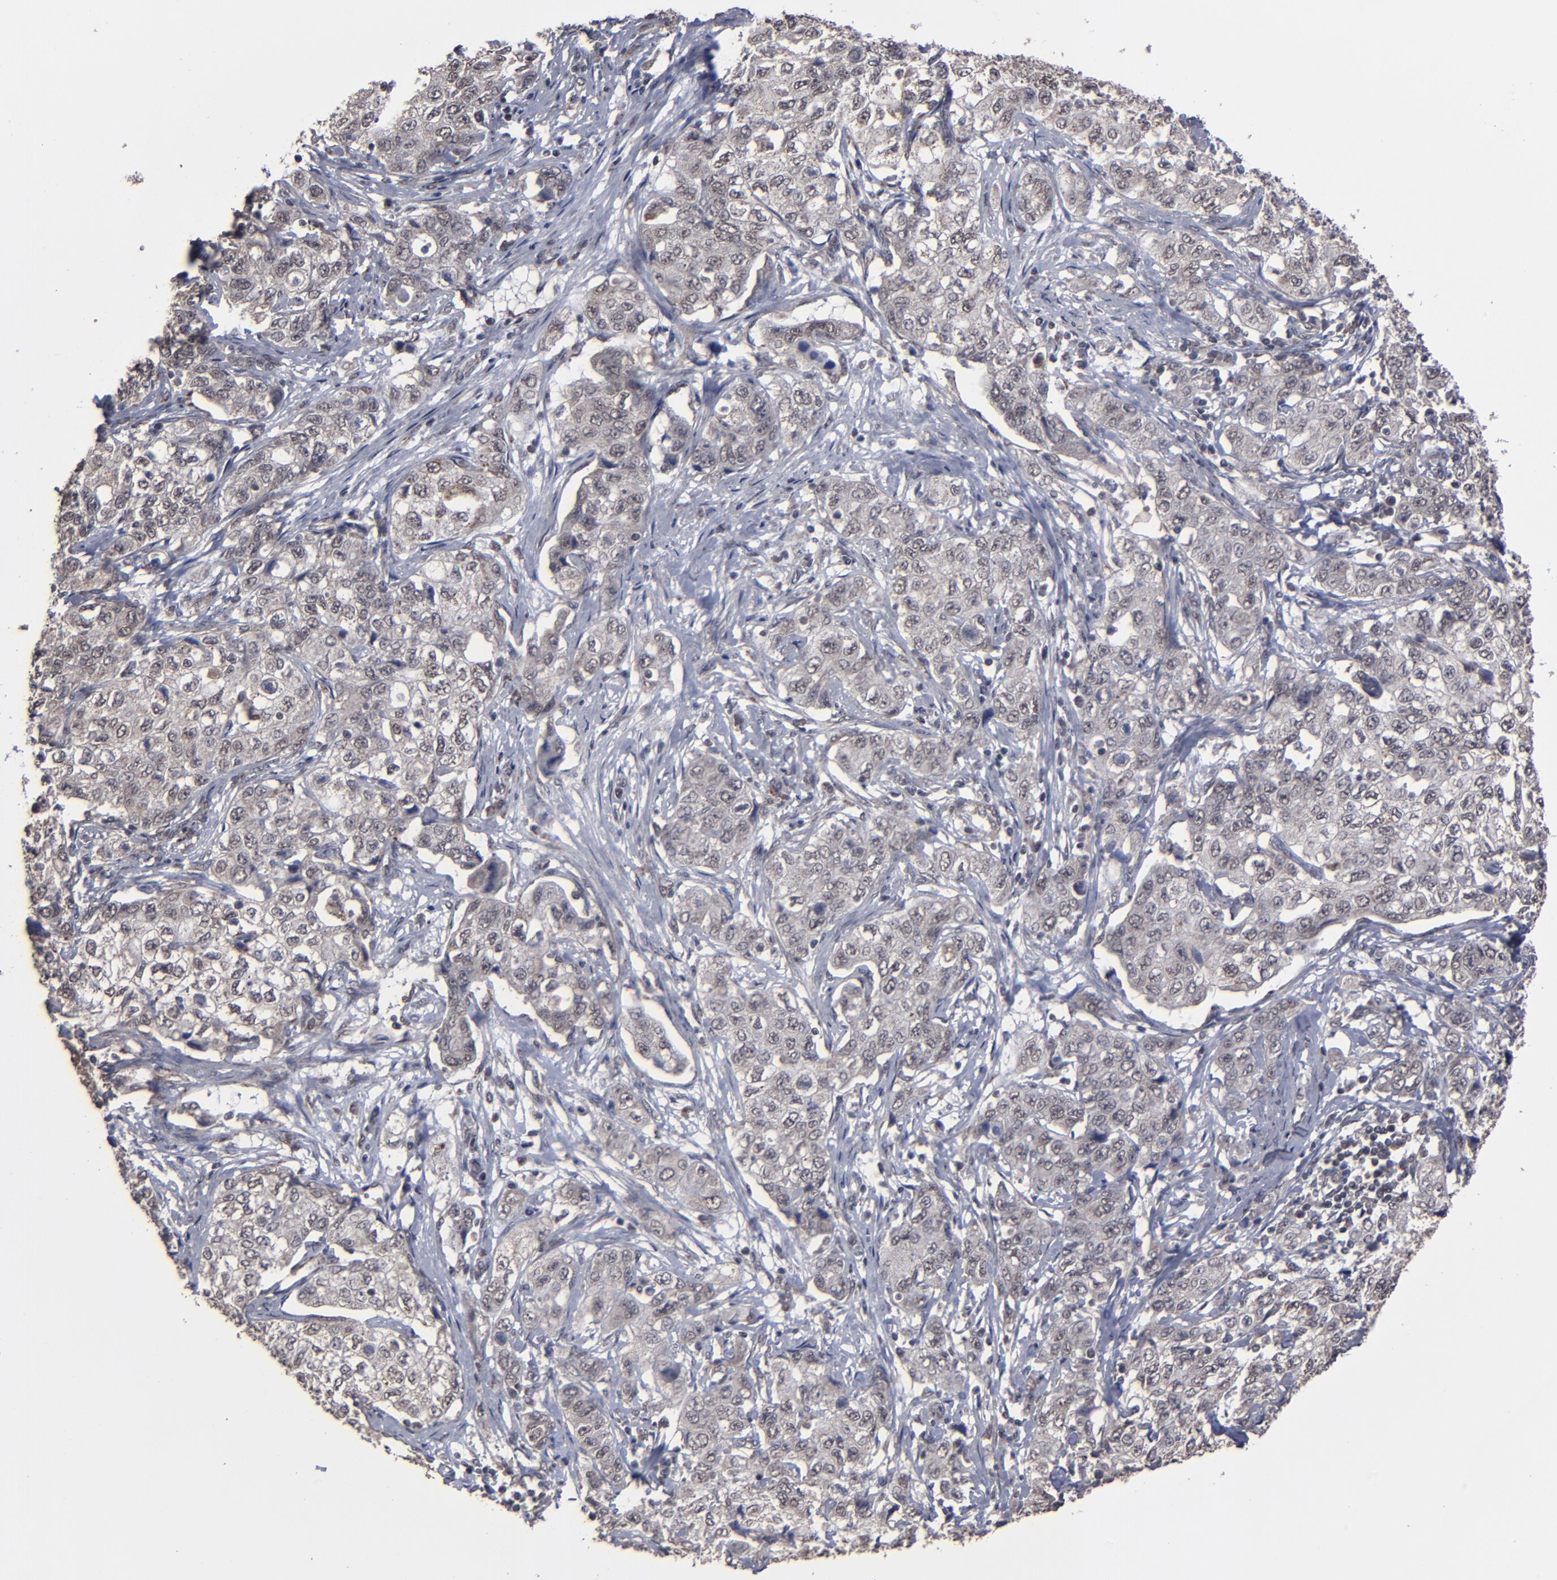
{"staining": {"intensity": "negative", "quantity": "none", "location": "none"}, "tissue": "stomach cancer", "cell_type": "Tumor cells", "image_type": "cancer", "snomed": [{"axis": "morphology", "description": "Adenocarcinoma, NOS"}, {"axis": "topography", "description": "Stomach"}], "caption": "A histopathology image of stomach adenocarcinoma stained for a protein reveals no brown staining in tumor cells.", "gene": "BNIP3", "patient": {"sex": "male", "age": 48}}